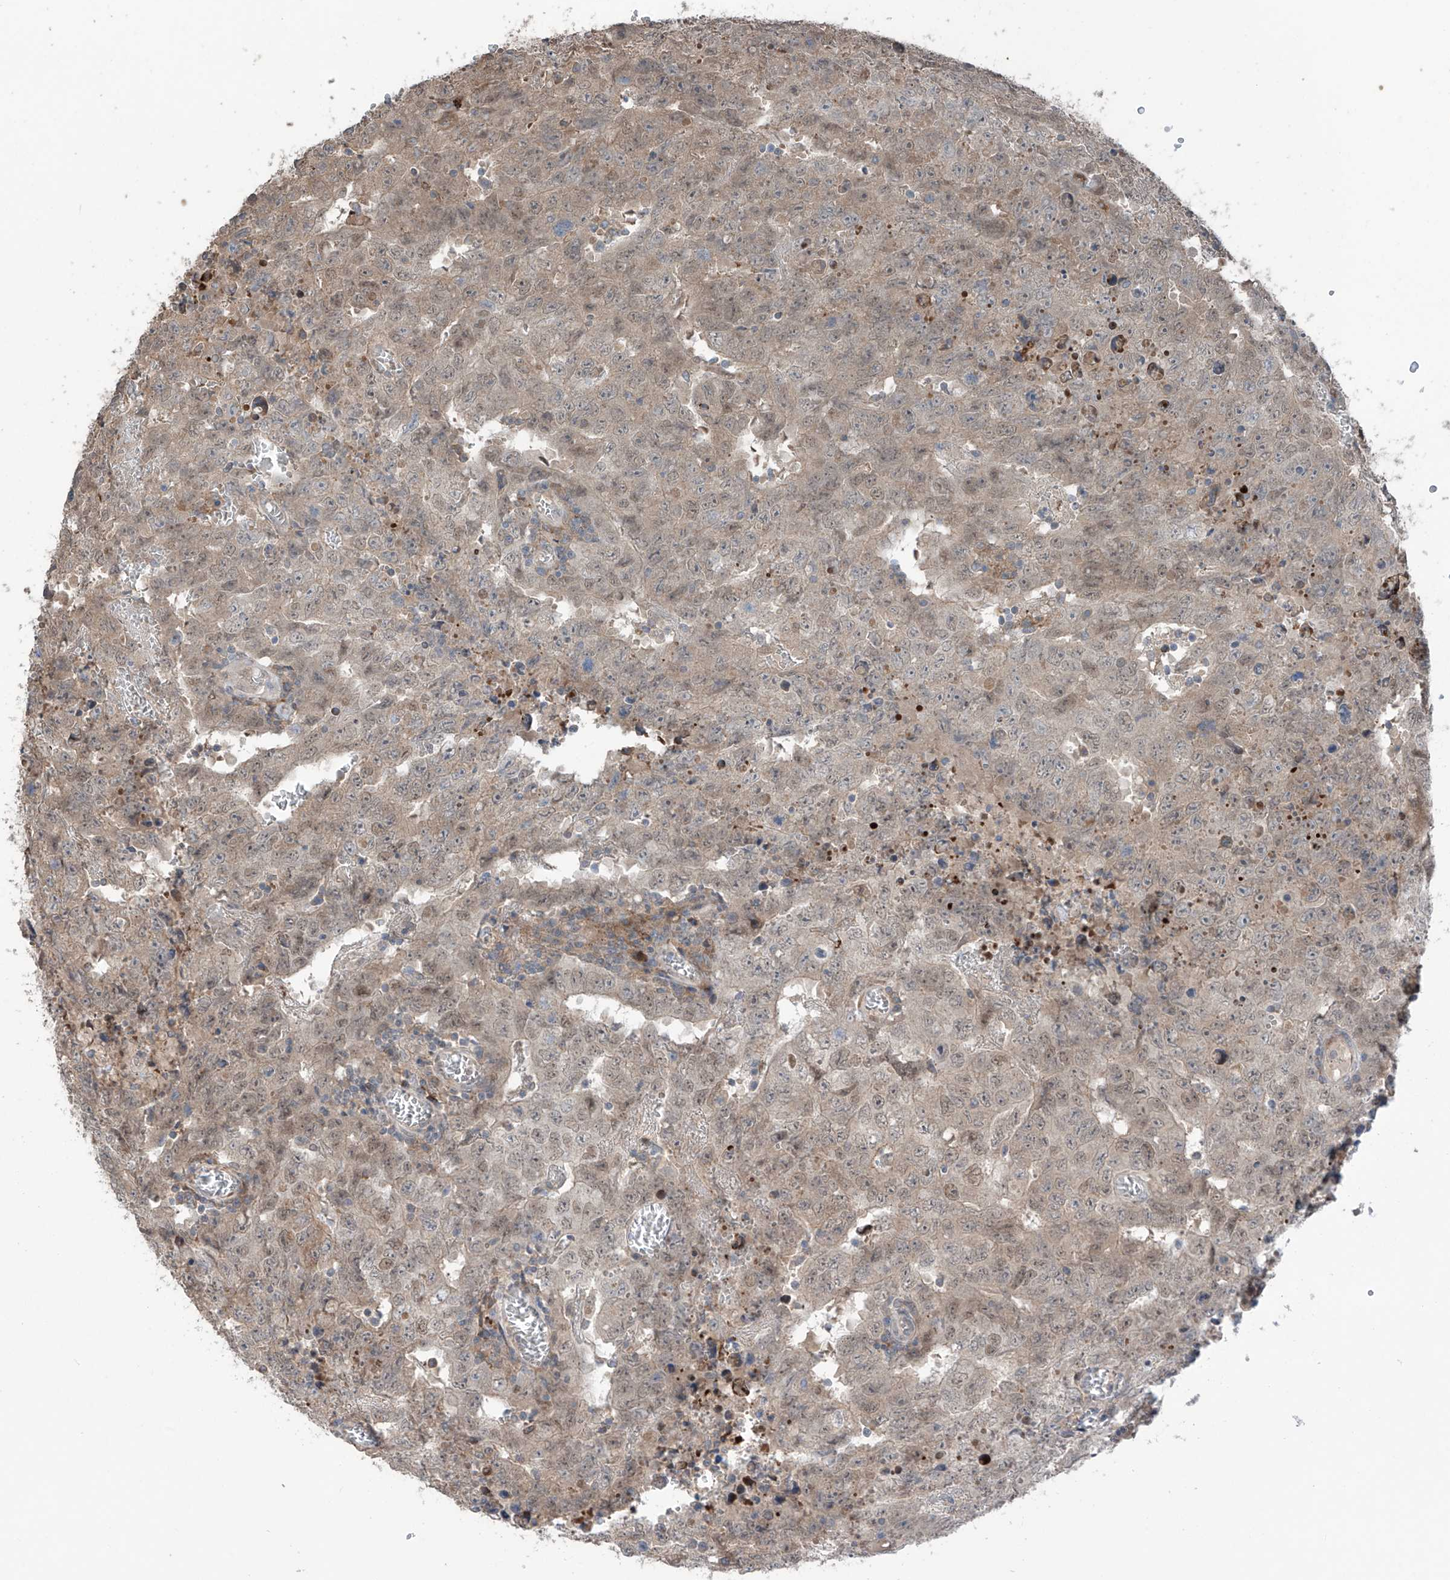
{"staining": {"intensity": "weak", "quantity": ">75%", "location": "cytoplasmic/membranous,nuclear"}, "tissue": "testis cancer", "cell_type": "Tumor cells", "image_type": "cancer", "snomed": [{"axis": "morphology", "description": "Carcinoma, Embryonal, NOS"}, {"axis": "topography", "description": "Testis"}], "caption": "About >75% of tumor cells in human testis cancer display weak cytoplasmic/membranous and nuclear protein positivity as visualized by brown immunohistochemical staining.", "gene": "SAMD3", "patient": {"sex": "male", "age": 26}}